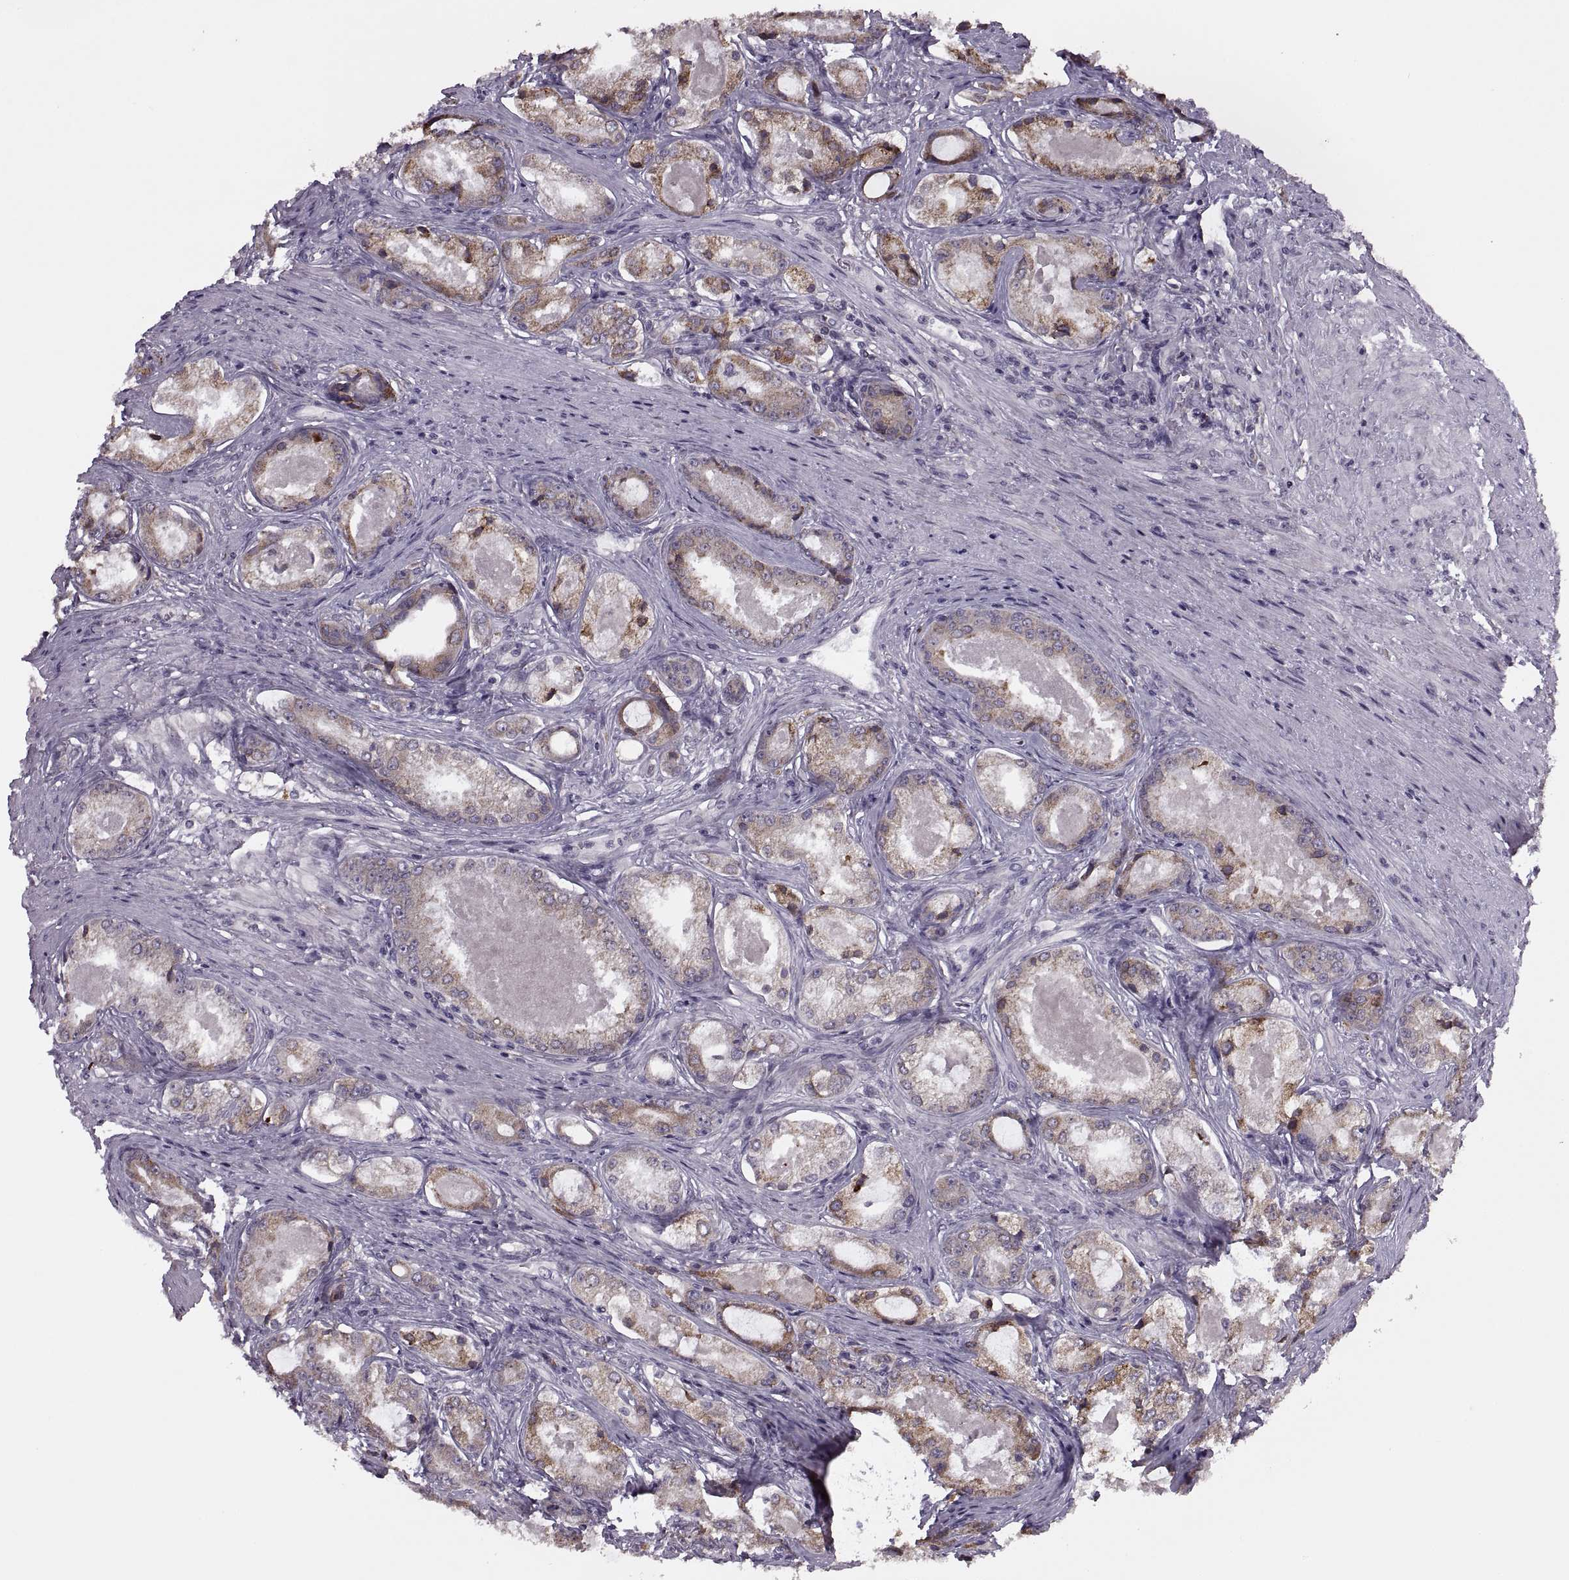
{"staining": {"intensity": "strong", "quantity": "25%-75%", "location": "cytoplasmic/membranous"}, "tissue": "prostate cancer", "cell_type": "Tumor cells", "image_type": "cancer", "snomed": [{"axis": "morphology", "description": "Adenocarcinoma, Low grade"}, {"axis": "topography", "description": "Prostate"}], "caption": "DAB immunohistochemical staining of human prostate cancer exhibits strong cytoplasmic/membranous protein expression in approximately 25%-75% of tumor cells. The protein is shown in brown color, while the nuclei are stained blue.", "gene": "LETM2", "patient": {"sex": "male", "age": 68}}